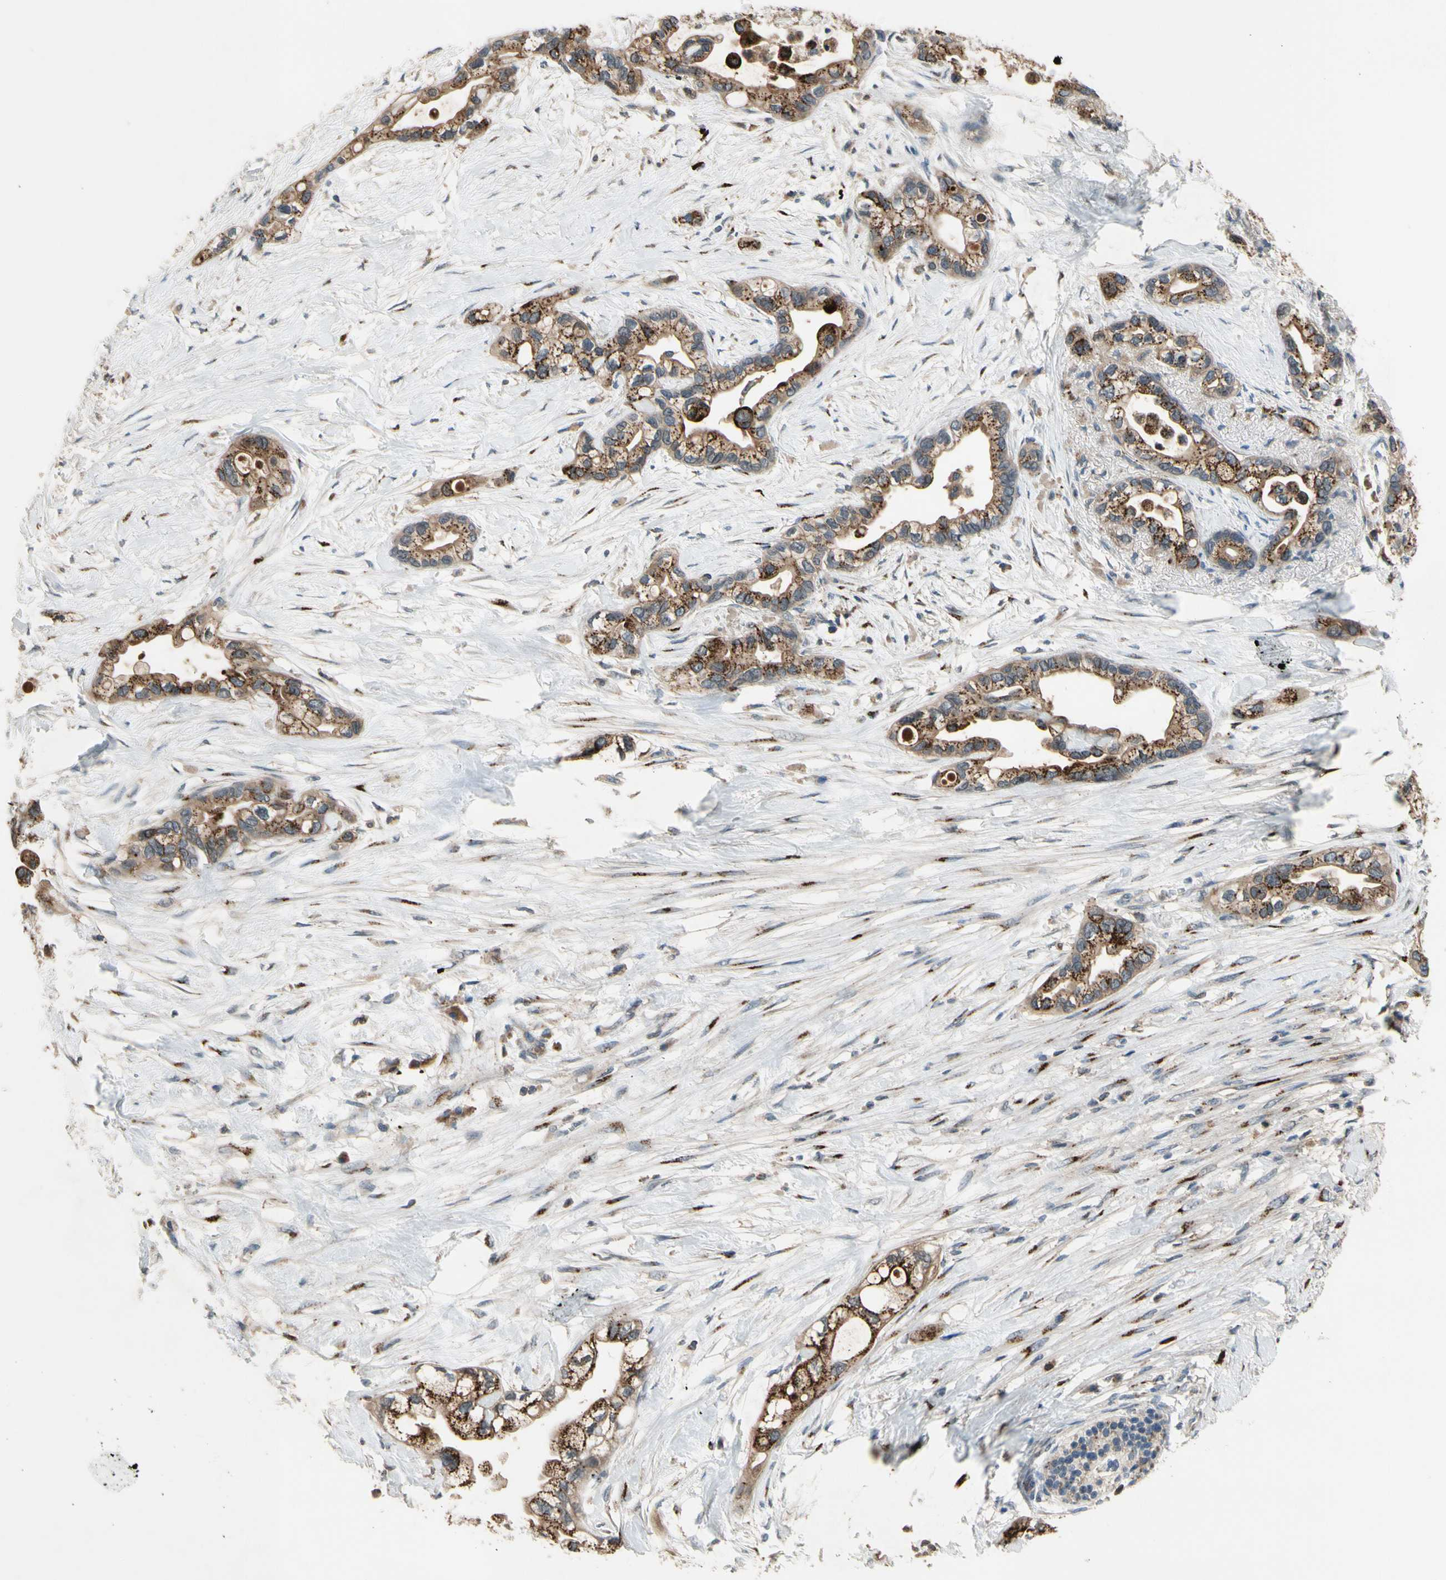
{"staining": {"intensity": "strong", "quantity": ">75%", "location": "cytoplasmic/membranous"}, "tissue": "pancreatic cancer", "cell_type": "Tumor cells", "image_type": "cancer", "snomed": [{"axis": "morphology", "description": "Adenocarcinoma, NOS"}, {"axis": "topography", "description": "Pancreas"}], "caption": "Immunohistochemistry photomicrograph of neoplastic tissue: pancreatic cancer (adenocarcinoma) stained using IHC displays high levels of strong protein expression localized specifically in the cytoplasmic/membranous of tumor cells, appearing as a cytoplasmic/membranous brown color.", "gene": "GALNT5", "patient": {"sex": "female", "age": 77}}